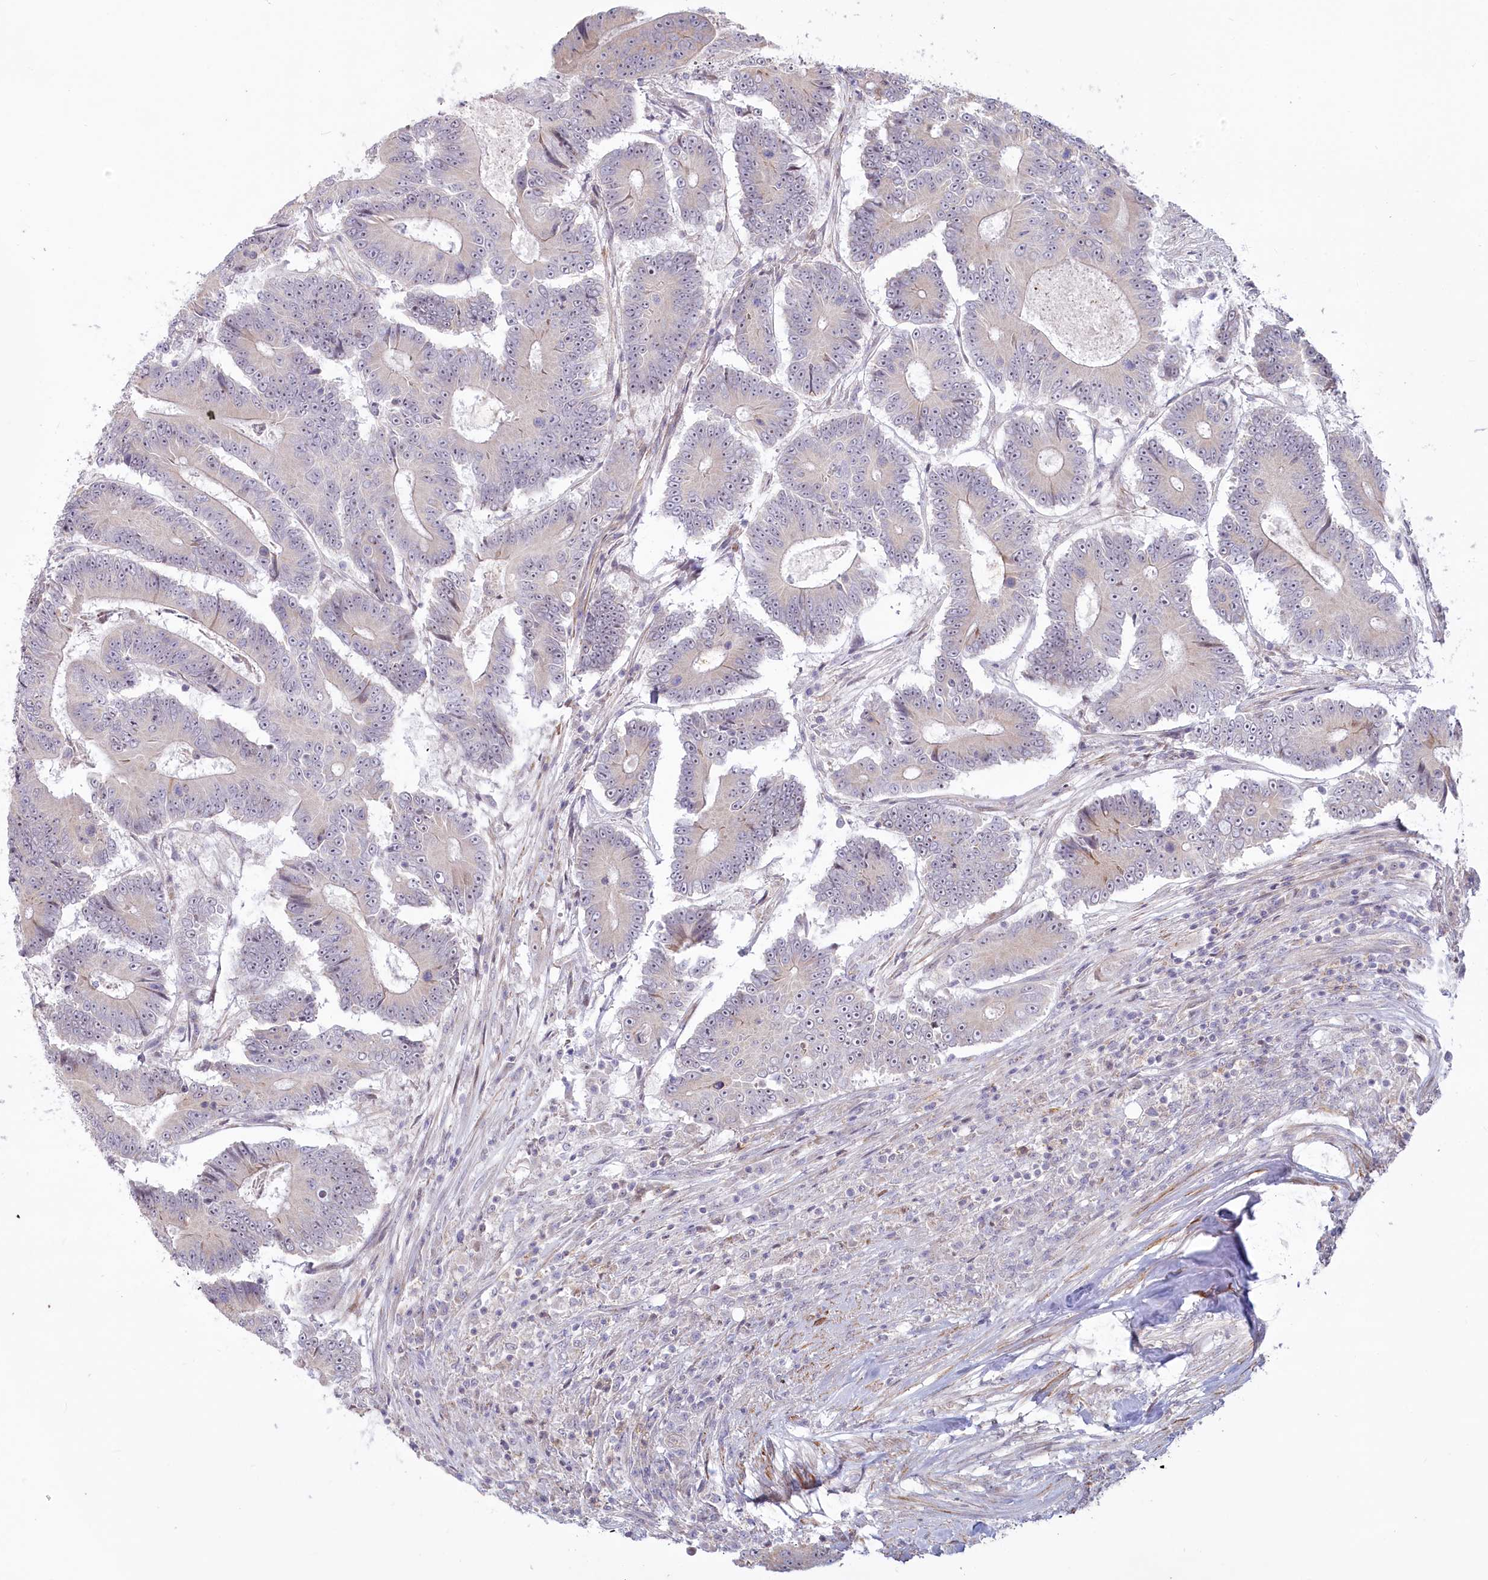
{"staining": {"intensity": "negative", "quantity": "none", "location": "none"}, "tissue": "colorectal cancer", "cell_type": "Tumor cells", "image_type": "cancer", "snomed": [{"axis": "morphology", "description": "Adenocarcinoma, NOS"}, {"axis": "topography", "description": "Colon"}], "caption": "Image shows no protein expression in tumor cells of colorectal cancer (adenocarcinoma) tissue.", "gene": "MTG1", "patient": {"sex": "male", "age": 83}}